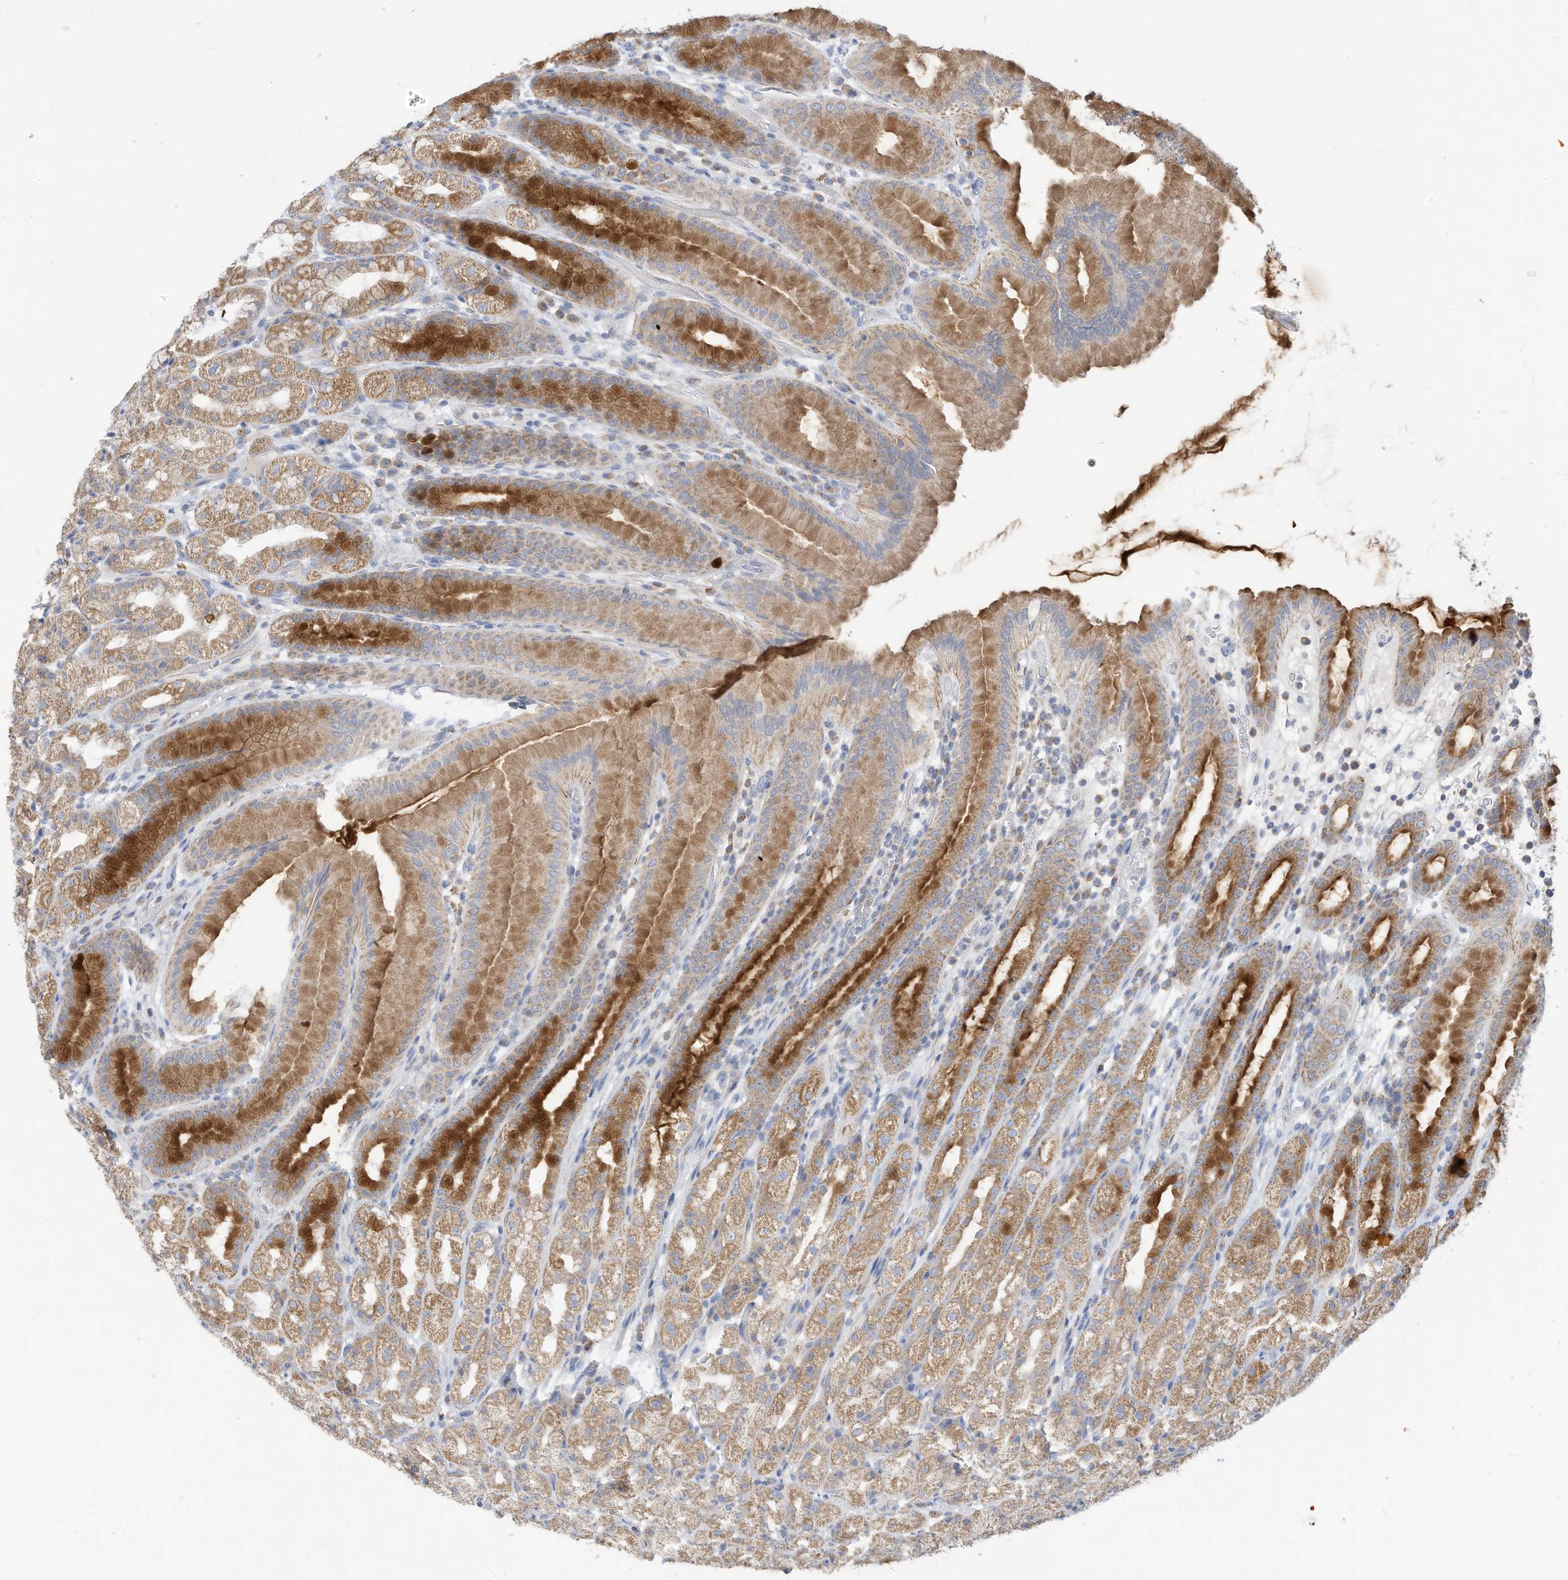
{"staining": {"intensity": "moderate", "quantity": ">75%", "location": "cytoplasmic/membranous"}, "tissue": "stomach", "cell_type": "Glandular cells", "image_type": "normal", "snomed": [{"axis": "morphology", "description": "Normal tissue, NOS"}, {"axis": "topography", "description": "Stomach, upper"}], "caption": "Stomach stained for a protein (brown) displays moderate cytoplasmic/membranous positive staining in approximately >75% of glandular cells.", "gene": "RHOH", "patient": {"sex": "male", "age": 68}}